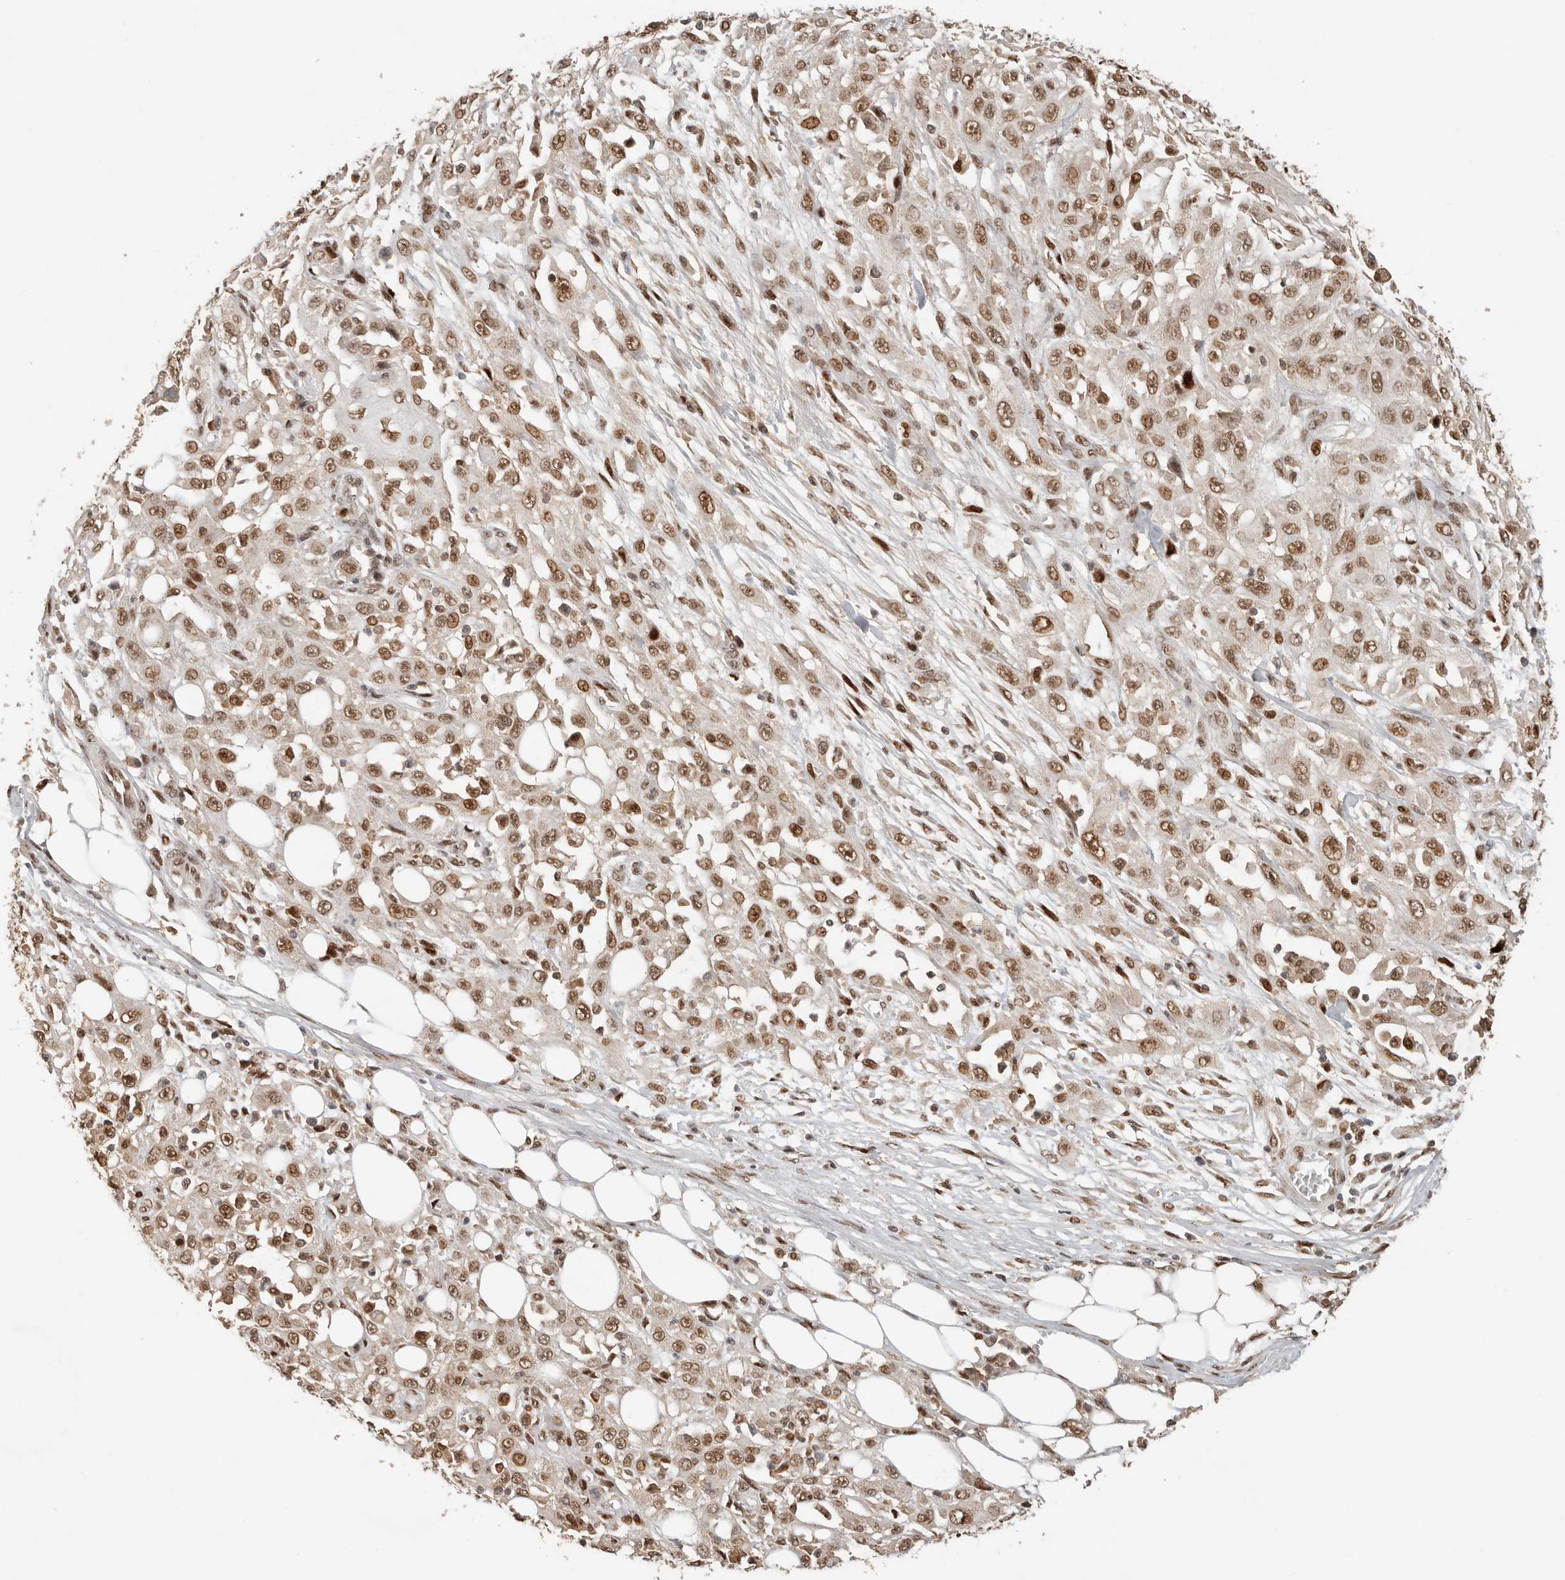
{"staining": {"intensity": "moderate", "quantity": ">75%", "location": "nuclear"}, "tissue": "skin cancer", "cell_type": "Tumor cells", "image_type": "cancer", "snomed": [{"axis": "morphology", "description": "Squamous cell carcinoma, NOS"}, {"axis": "morphology", "description": "Squamous cell carcinoma, metastatic, NOS"}, {"axis": "topography", "description": "Skin"}, {"axis": "topography", "description": "Lymph node"}], "caption": "Tumor cells exhibit moderate nuclear expression in about >75% of cells in skin cancer (squamous cell carcinoma).", "gene": "NPAS2", "patient": {"sex": "male", "age": 75}}